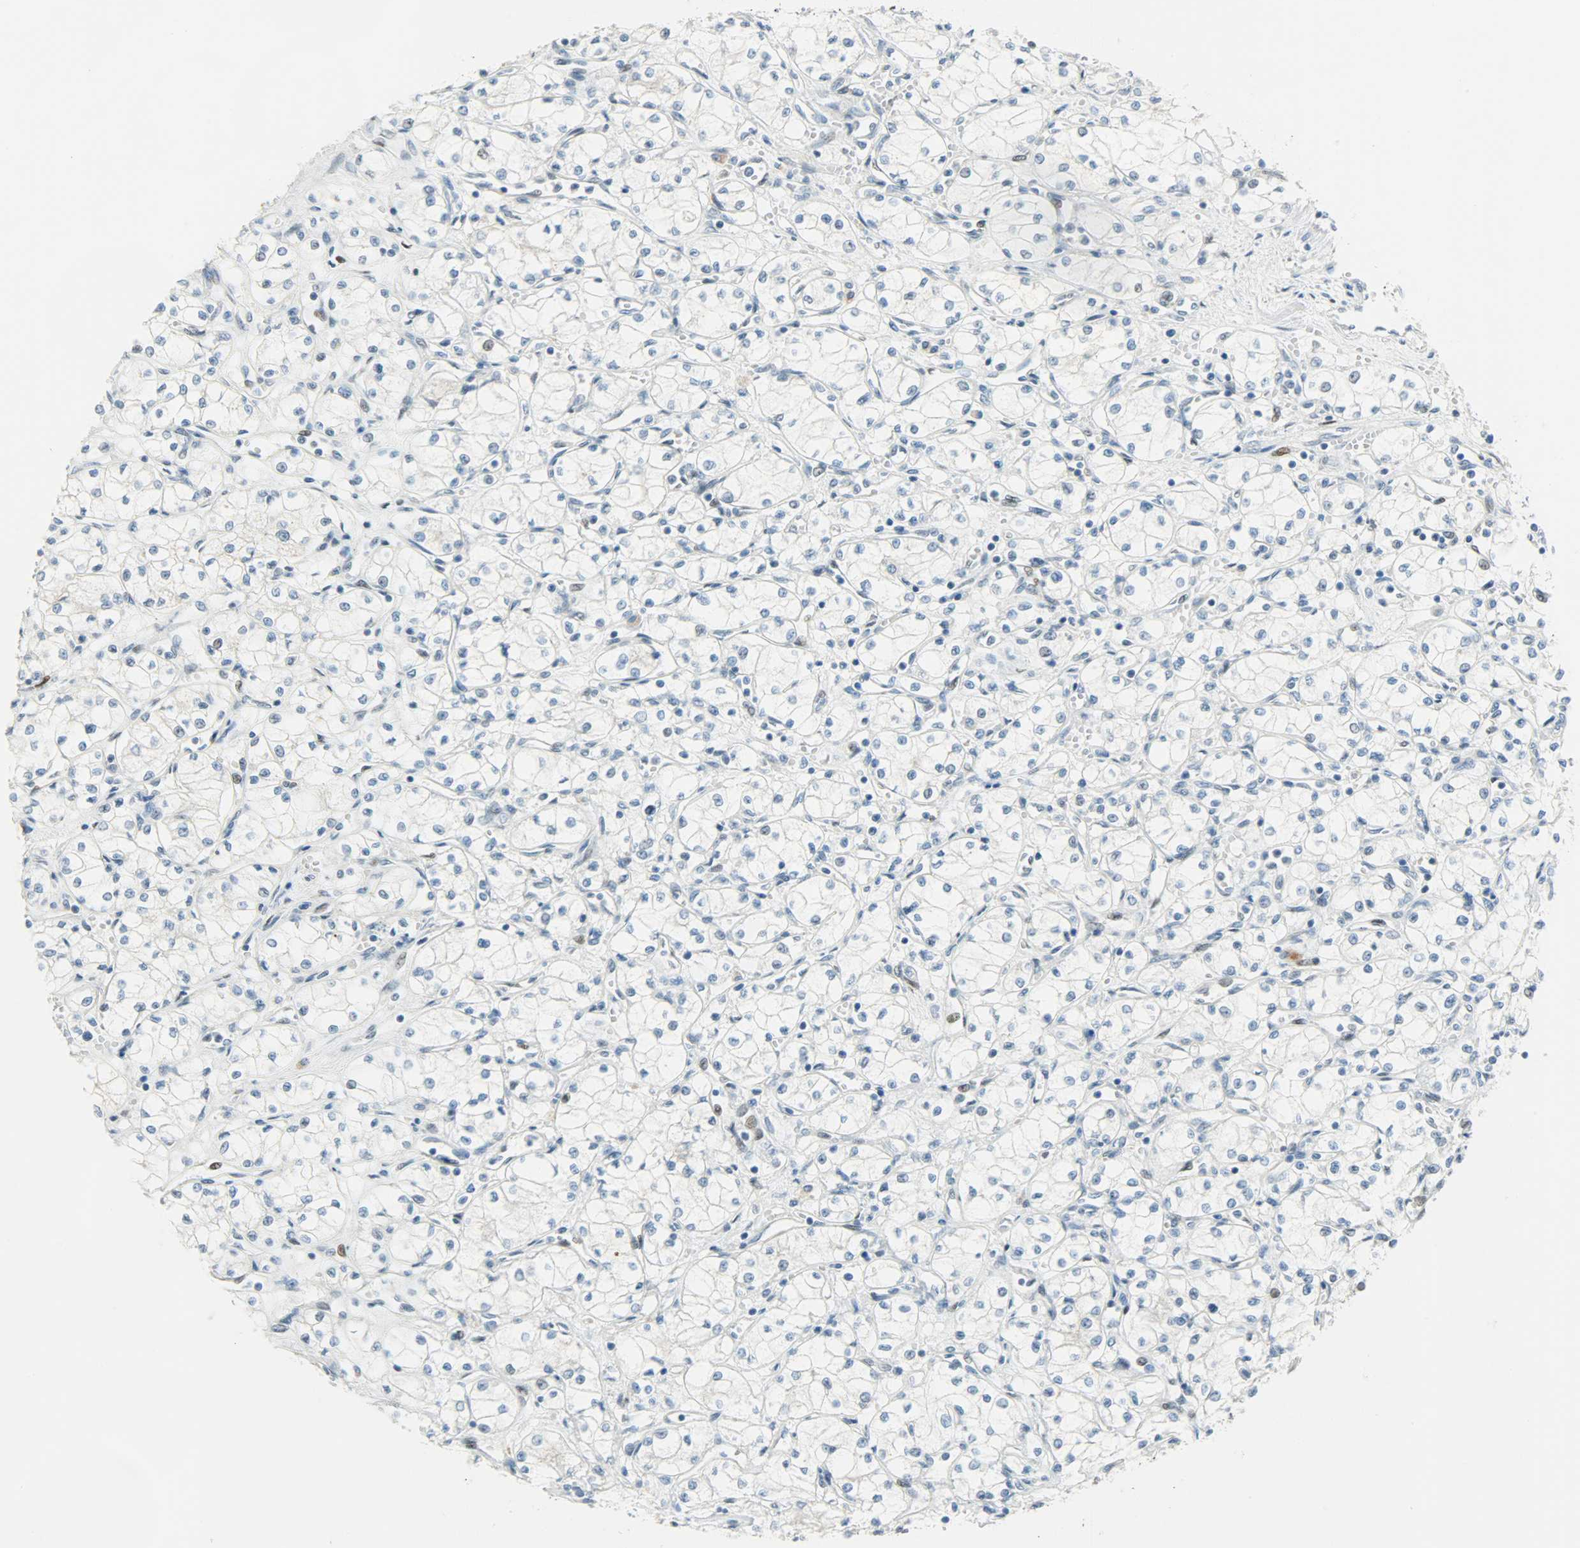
{"staining": {"intensity": "negative", "quantity": "none", "location": "none"}, "tissue": "renal cancer", "cell_type": "Tumor cells", "image_type": "cancer", "snomed": [{"axis": "morphology", "description": "Normal tissue, NOS"}, {"axis": "morphology", "description": "Adenocarcinoma, NOS"}, {"axis": "topography", "description": "Kidney"}], "caption": "Tumor cells are negative for protein expression in human renal cancer (adenocarcinoma).", "gene": "JUNB", "patient": {"sex": "male", "age": 59}}